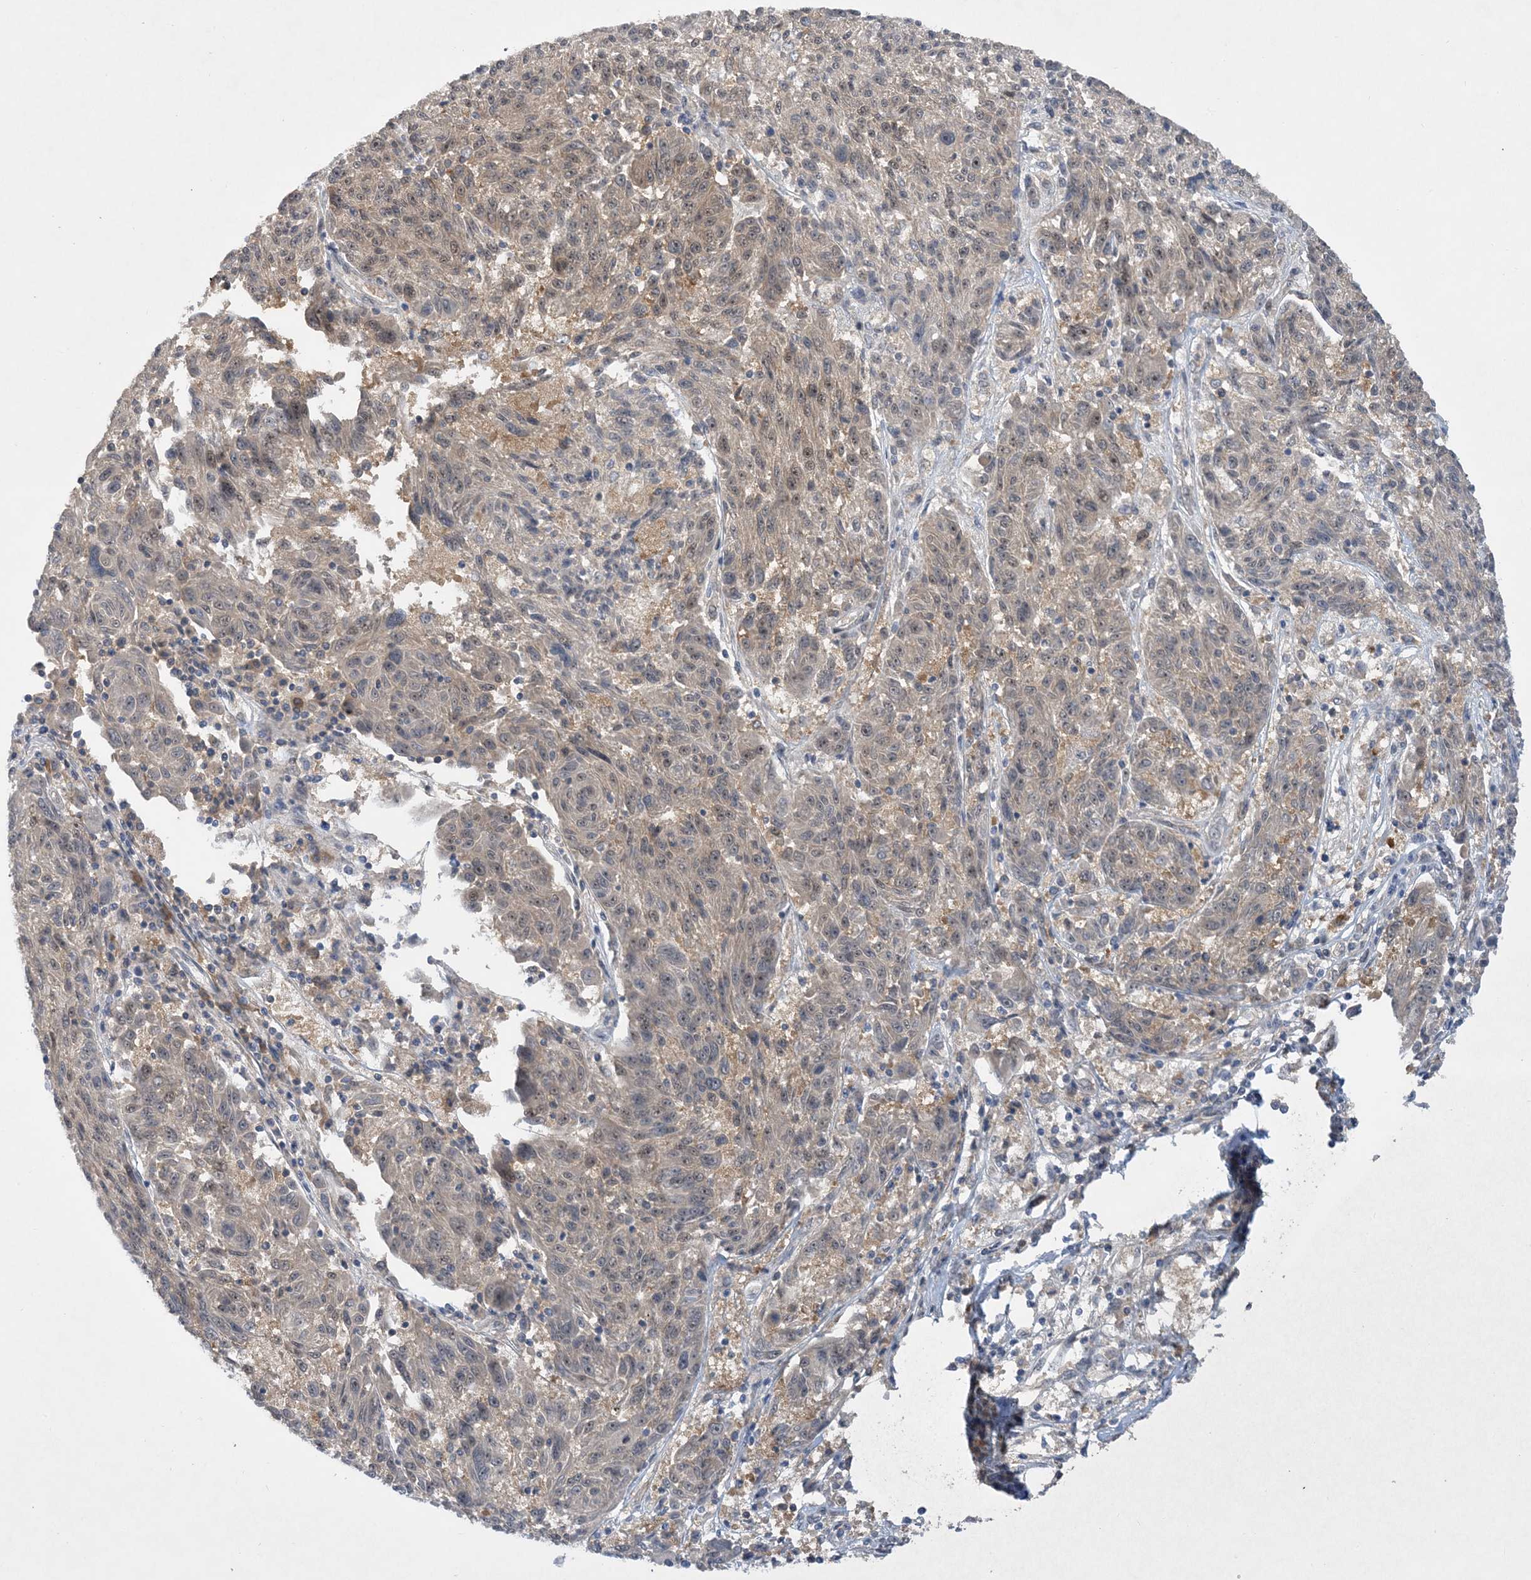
{"staining": {"intensity": "weak", "quantity": ">75%", "location": "nuclear"}, "tissue": "melanoma", "cell_type": "Tumor cells", "image_type": "cancer", "snomed": [{"axis": "morphology", "description": "Malignant melanoma, NOS"}, {"axis": "topography", "description": "Skin"}], "caption": "The photomicrograph reveals staining of melanoma, revealing weak nuclear protein expression (brown color) within tumor cells.", "gene": "UBE2E1", "patient": {"sex": "male", "age": 53}}